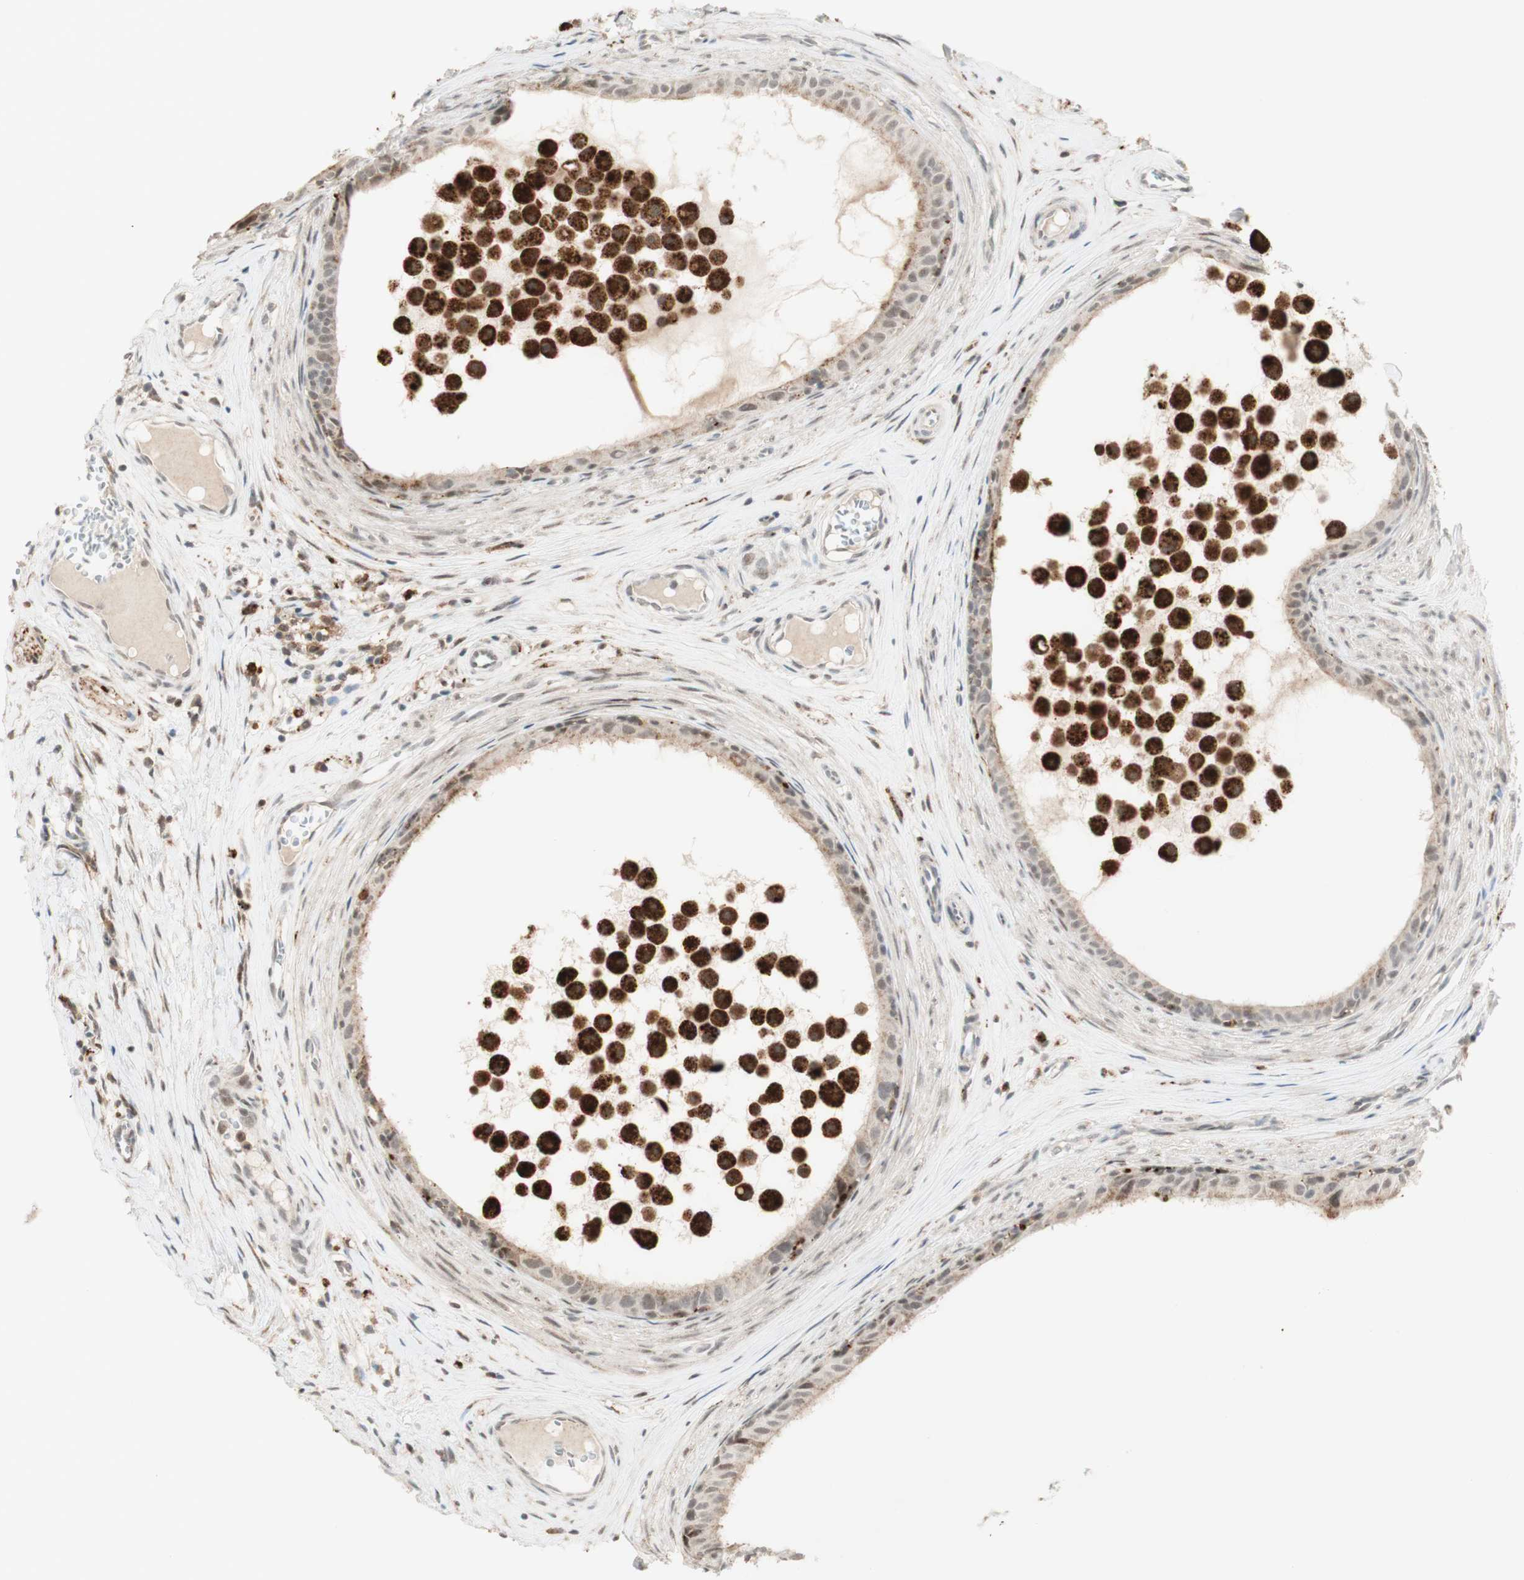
{"staining": {"intensity": "moderate", "quantity": "25%-75%", "location": "cytoplasmic/membranous"}, "tissue": "epididymis", "cell_type": "Glandular cells", "image_type": "normal", "snomed": [{"axis": "morphology", "description": "Normal tissue, NOS"}, {"axis": "morphology", "description": "Inflammation, NOS"}, {"axis": "topography", "description": "Epididymis"}], "caption": "This is a histology image of IHC staining of benign epididymis, which shows moderate staining in the cytoplasmic/membranous of glandular cells.", "gene": "GAPT", "patient": {"sex": "male", "age": 85}}